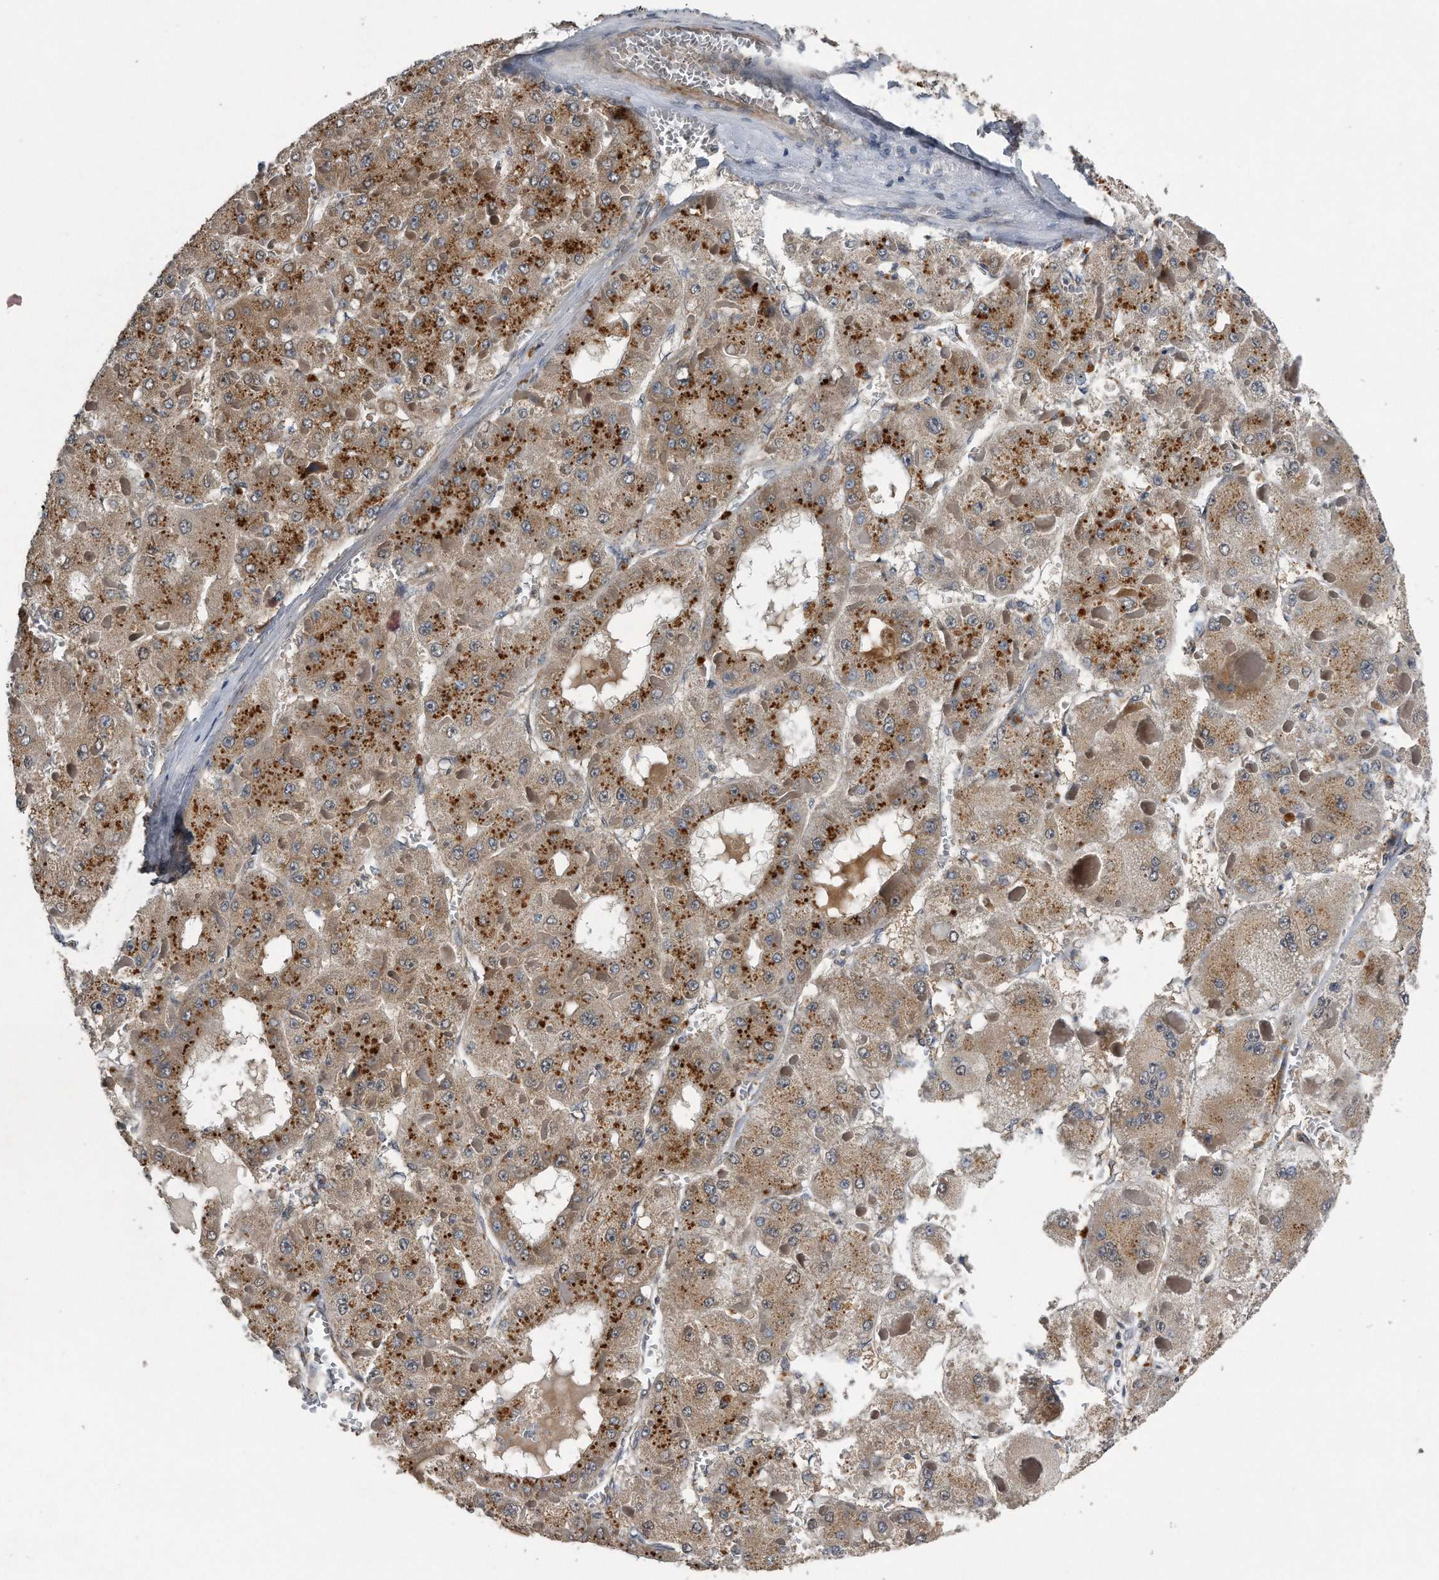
{"staining": {"intensity": "moderate", "quantity": ">75%", "location": "cytoplasmic/membranous"}, "tissue": "liver cancer", "cell_type": "Tumor cells", "image_type": "cancer", "snomed": [{"axis": "morphology", "description": "Carcinoma, Hepatocellular, NOS"}, {"axis": "topography", "description": "Liver"}], "caption": "High-power microscopy captured an IHC histopathology image of hepatocellular carcinoma (liver), revealing moderate cytoplasmic/membranous positivity in about >75% of tumor cells.", "gene": "LYRM4", "patient": {"sex": "female", "age": 73}}